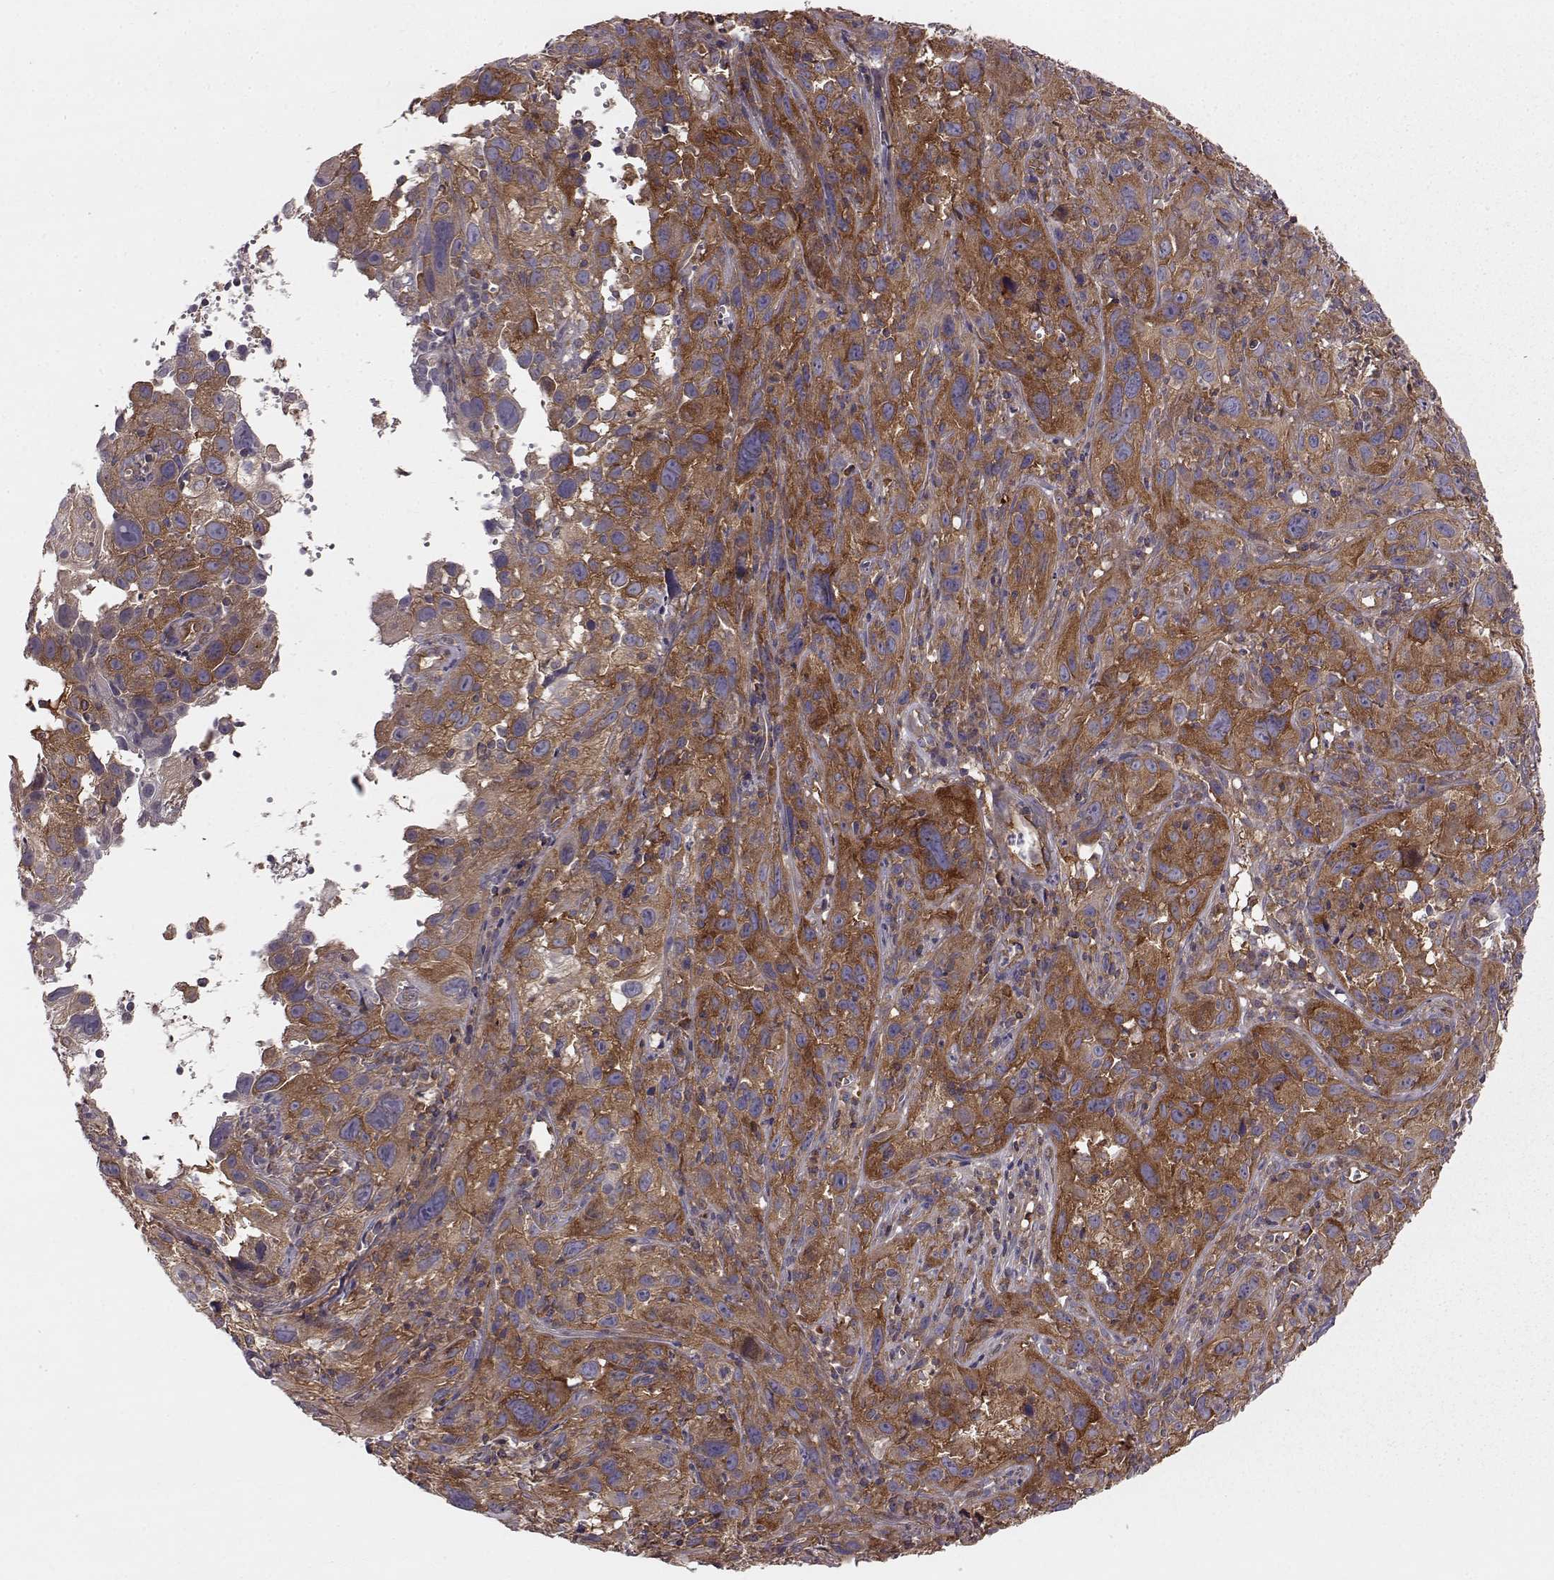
{"staining": {"intensity": "moderate", "quantity": ">75%", "location": "cytoplasmic/membranous"}, "tissue": "cervical cancer", "cell_type": "Tumor cells", "image_type": "cancer", "snomed": [{"axis": "morphology", "description": "Squamous cell carcinoma, NOS"}, {"axis": "topography", "description": "Cervix"}], "caption": "Cervical squamous cell carcinoma stained with immunohistochemistry (IHC) demonstrates moderate cytoplasmic/membranous expression in approximately >75% of tumor cells.", "gene": "RABGAP1", "patient": {"sex": "female", "age": 37}}